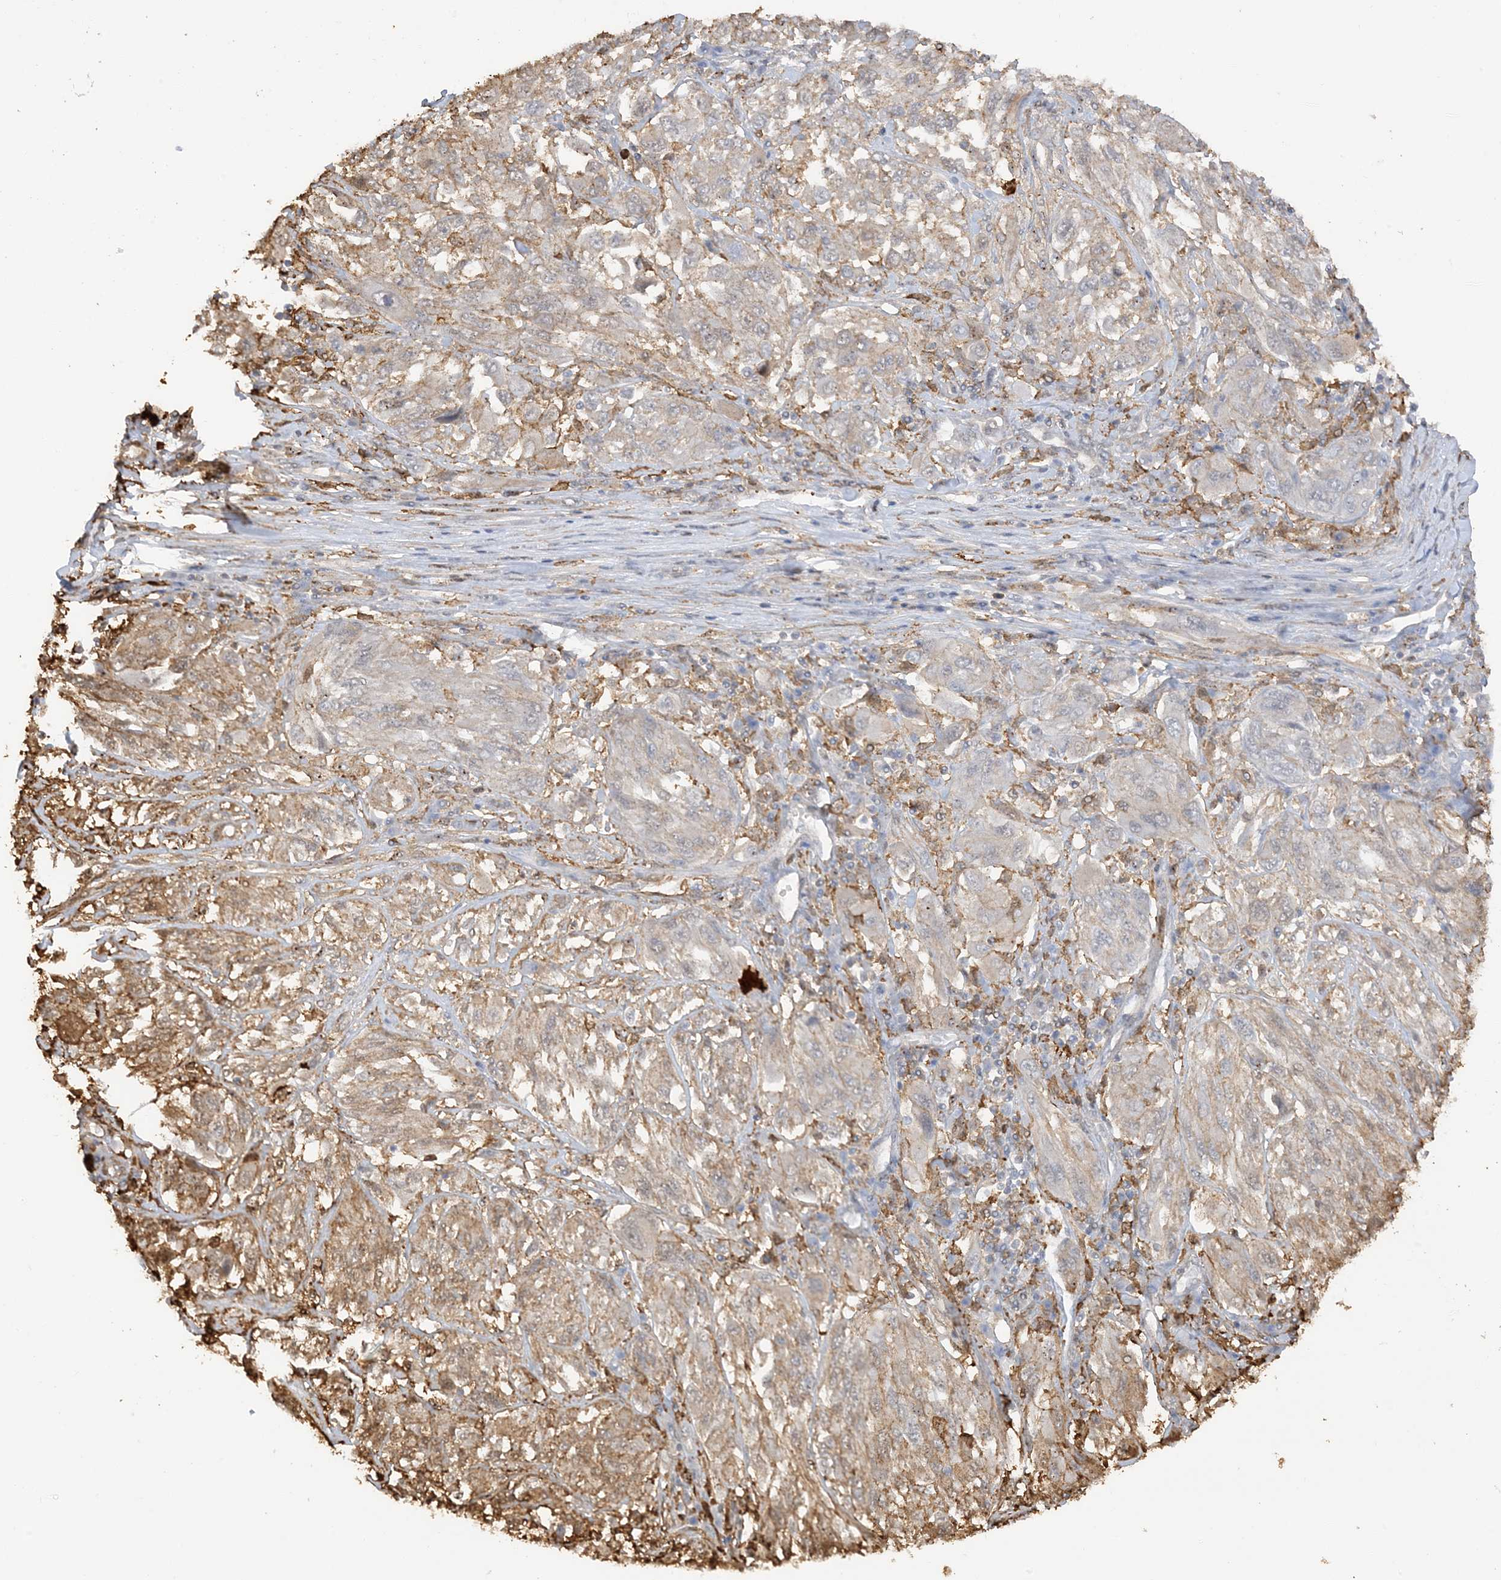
{"staining": {"intensity": "weak", "quantity": ">75%", "location": "cytoplasmic/membranous"}, "tissue": "melanoma", "cell_type": "Tumor cells", "image_type": "cancer", "snomed": [{"axis": "morphology", "description": "Malignant melanoma, NOS"}, {"axis": "topography", "description": "Skin"}], "caption": "Malignant melanoma tissue shows weak cytoplasmic/membranous positivity in approximately >75% of tumor cells, visualized by immunohistochemistry. Immunohistochemistry stains the protein in brown and the nuclei are stained blue.", "gene": "PHACTR2", "patient": {"sex": "female", "age": 91}}